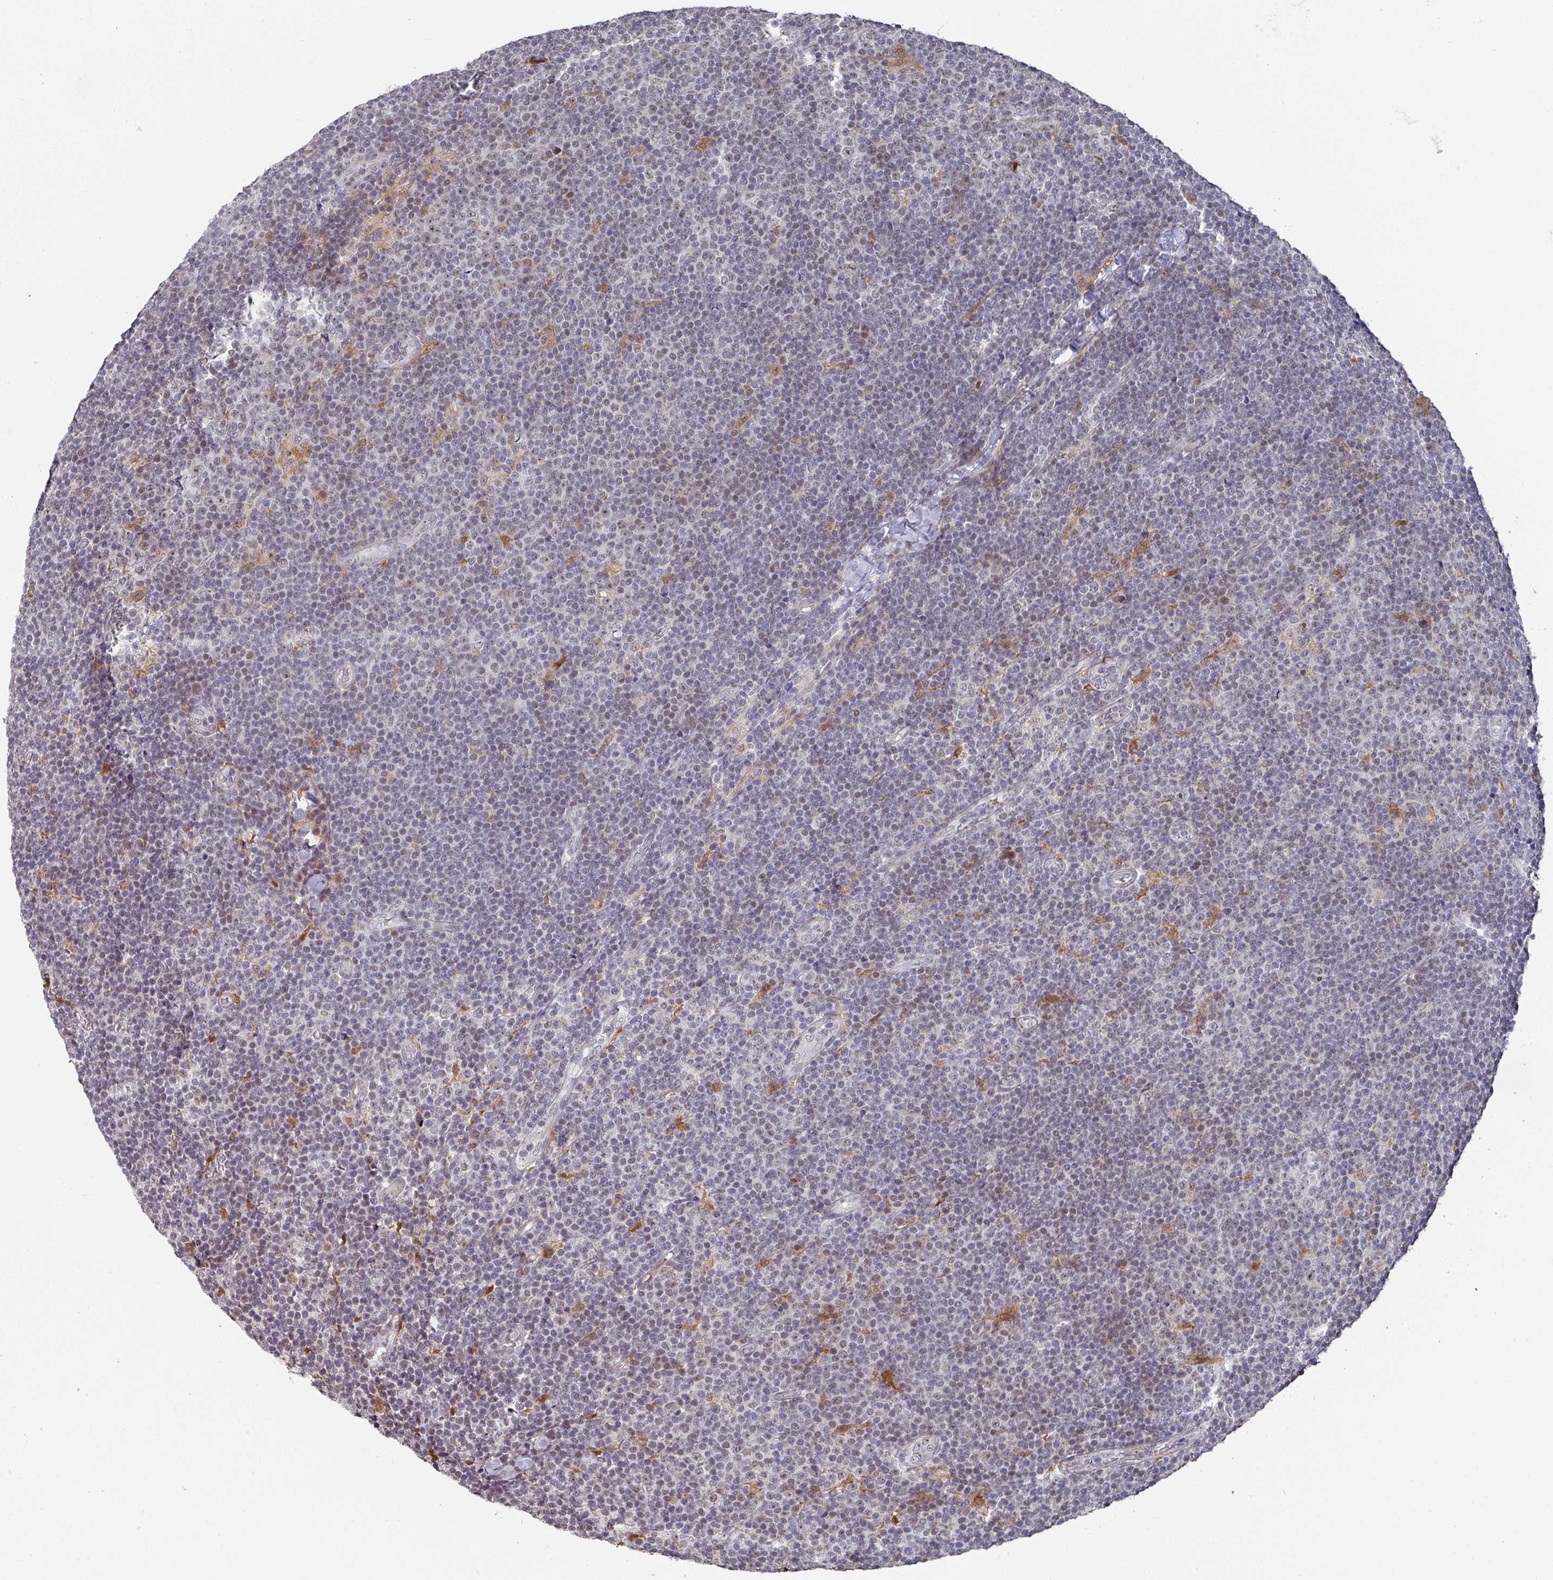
{"staining": {"intensity": "negative", "quantity": "none", "location": "none"}, "tissue": "lymphoma", "cell_type": "Tumor cells", "image_type": "cancer", "snomed": [{"axis": "morphology", "description": "Malignant lymphoma, non-Hodgkin's type, Low grade"}, {"axis": "topography", "description": "Lymph node"}], "caption": "Immunohistochemistry image of human malignant lymphoma, non-Hodgkin's type (low-grade) stained for a protein (brown), which reveals no staining in tumor cells.", "gene": "ZNF654", "patient": {"sex": "male", "age": 48}}